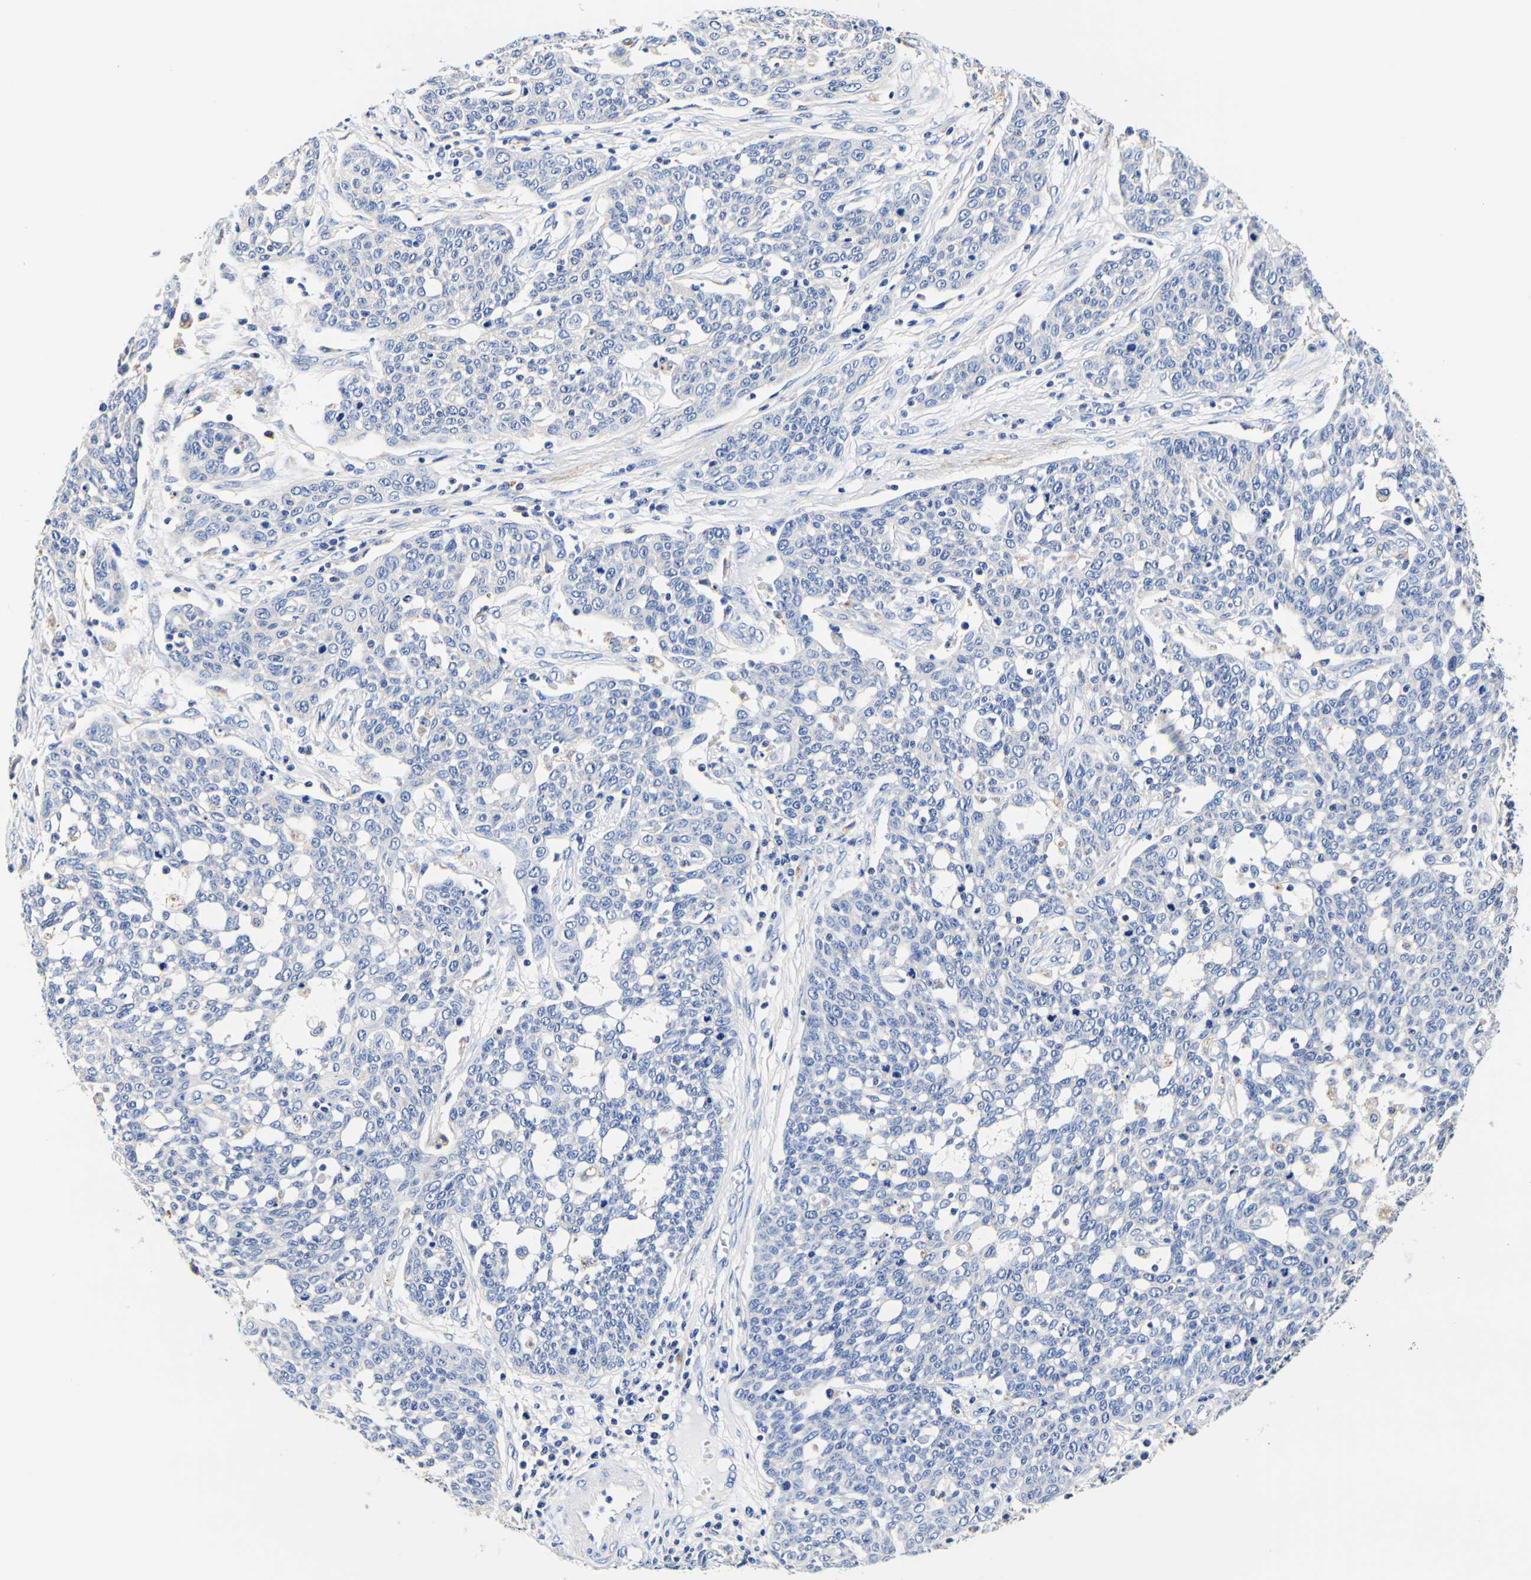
{"staining": {"intensity": "negative", "quantity": "none", "location": "none"}, "tissue": "cervical cancer", "cell_type": "Tumor cells", "image_type": "cancer", "snomed": [{"axis": "morphology", "description": "Squamous cell carcinoma, NOS"}, {"axis": "topography", "description": "Cervix"}], "caption": "Immunohistochemistry photomicrograph of cervical cancer (squamous cell carcinoma) stained for a protein (brown), which exhibits no expression in tumor cells.", "gene": "CAMK4", "patient": {"sex": "female", "age": 34}}